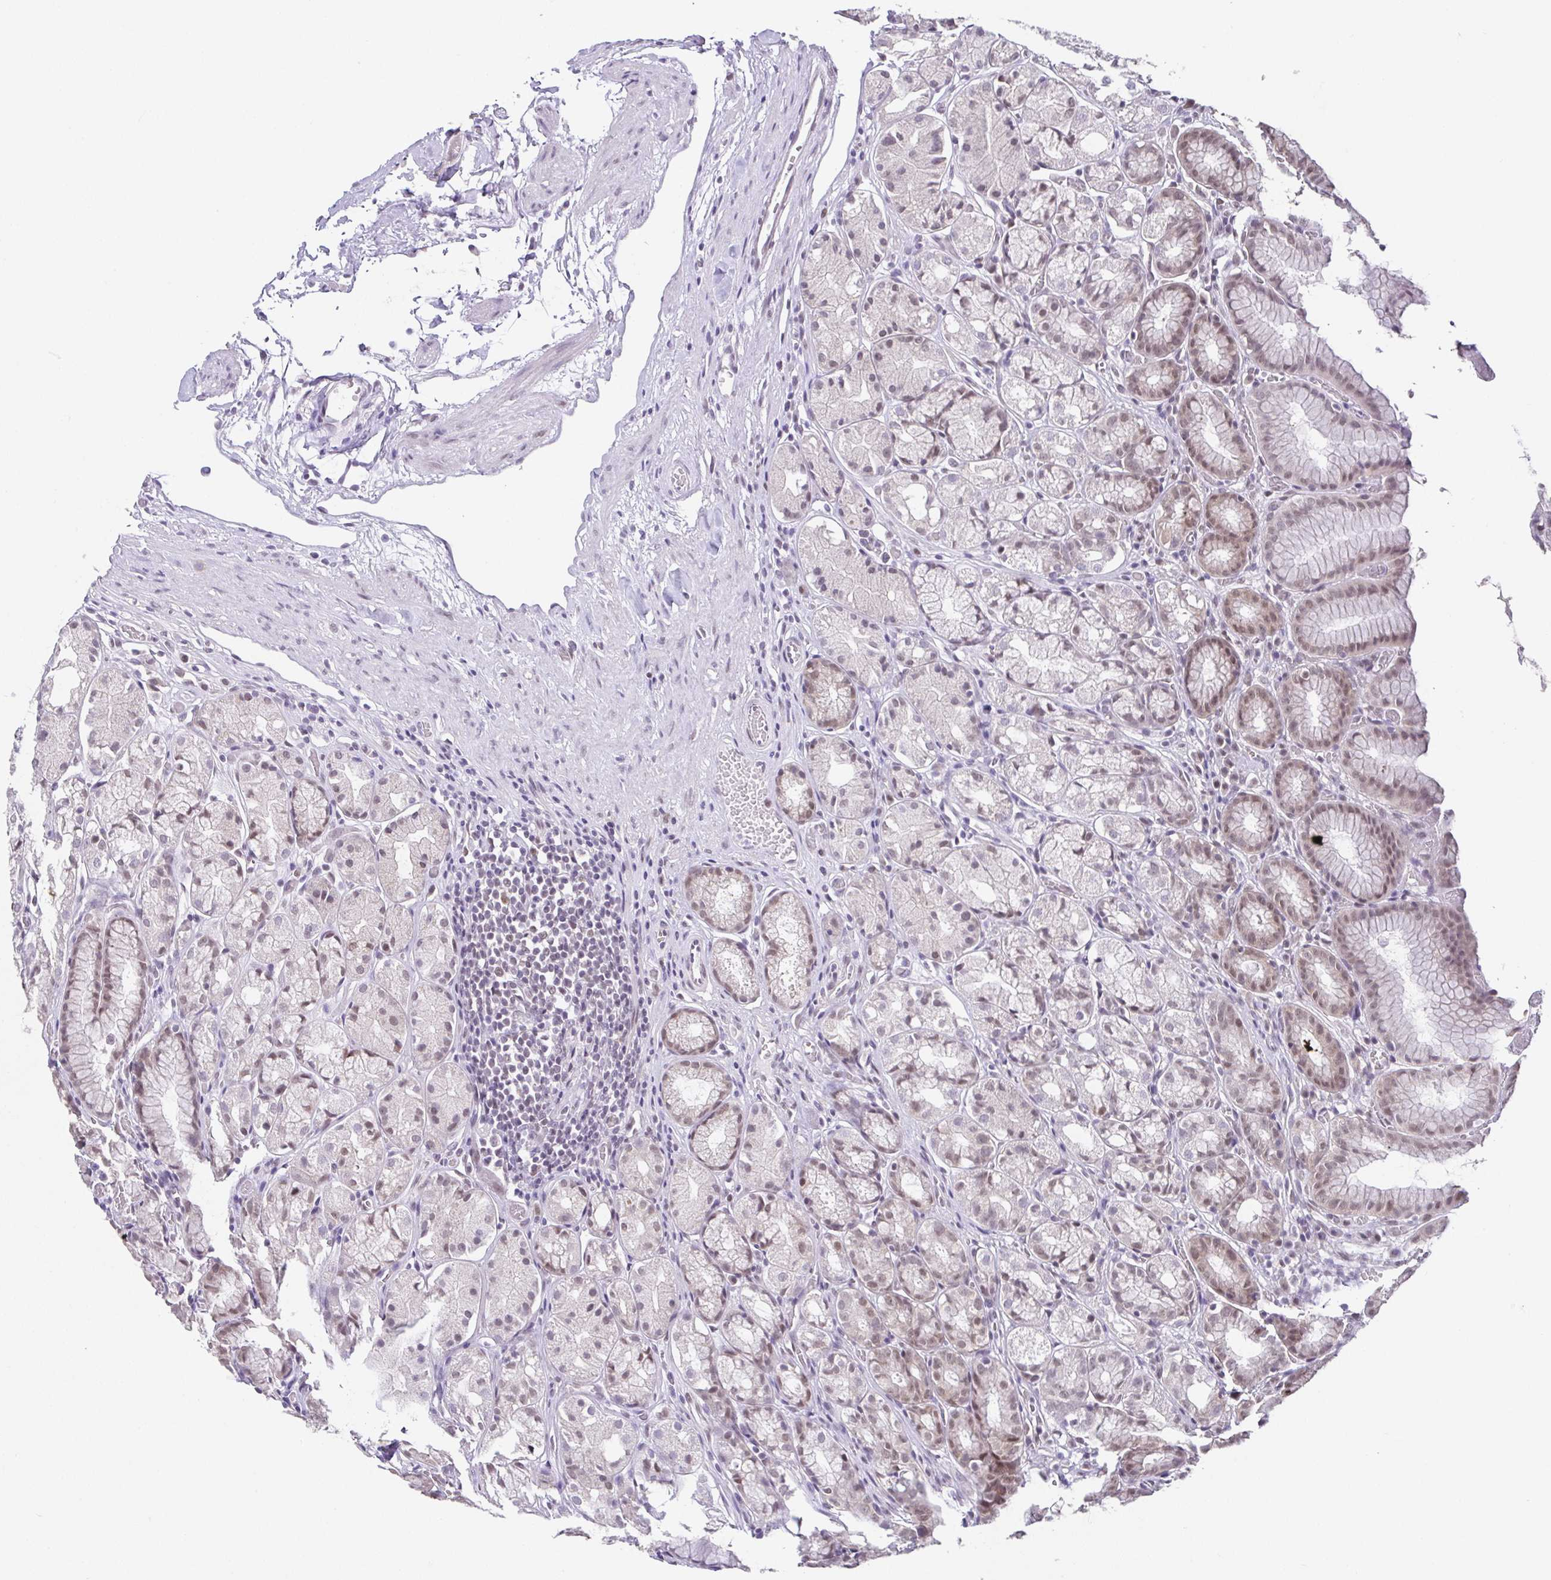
{"staining": {"intensity": "moderate", "quantity": "<25%", "location": "nuclear"}, "tissue": "stomach", "cell_type": "Glandular cells", "image_type": "normal", "snomed": [{"axis": "morphology", "description": "Normal tissue, NOS"}, {"axis": "topography", "description": "Stomach"}], "caption": "Immunohistochemistry image of unremarkable stomach: human stomach stained using immunohistochemistry (IHC) shows low levels of moderate protein expression localized specifically in the nuclear of glandular cells, appearing as a nuclear brown color.", "gene": "RBM3", "patient": {"sex": "male", "age": 70}}